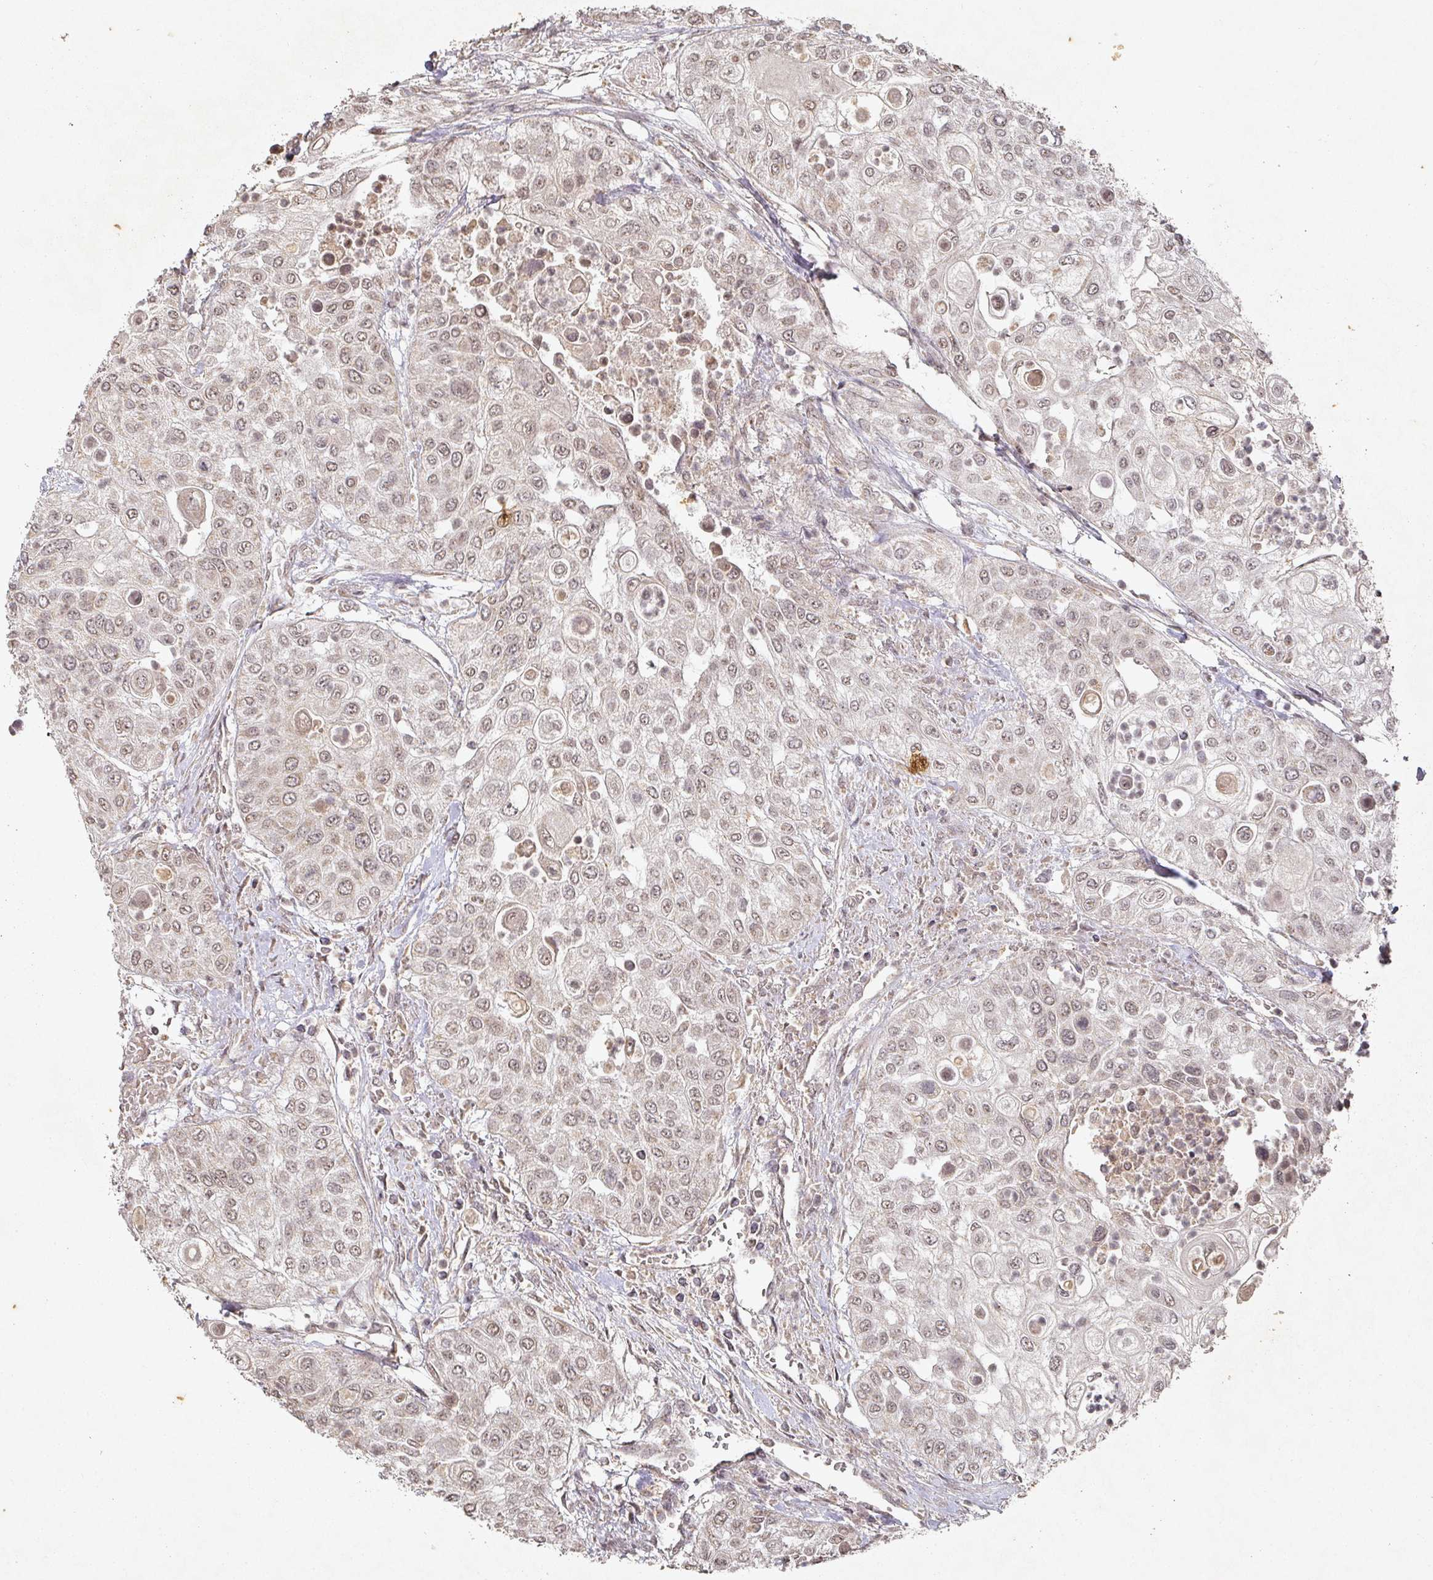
{"staining": {"intensity": "weak", "quantity": "25%-75%", "location": "nuclear"}, "tissue": "urothelial cancer", "cell_type": "Tumor cells", "image_type": "cancer", "snomed": [{"axis": "morphology", "description": "Urothelial carcinoma, High grade"}, {"axis": "topography", "description": "Urinary bladder"}], "caption": "Urothelial cancer tissue demonstrates weak nuclear expression in about 25%-75% of tumor cells, visualized by immunohistochemistry.", "gene": "CAPN5", "patient": {"sex": "female", "age": 79}}